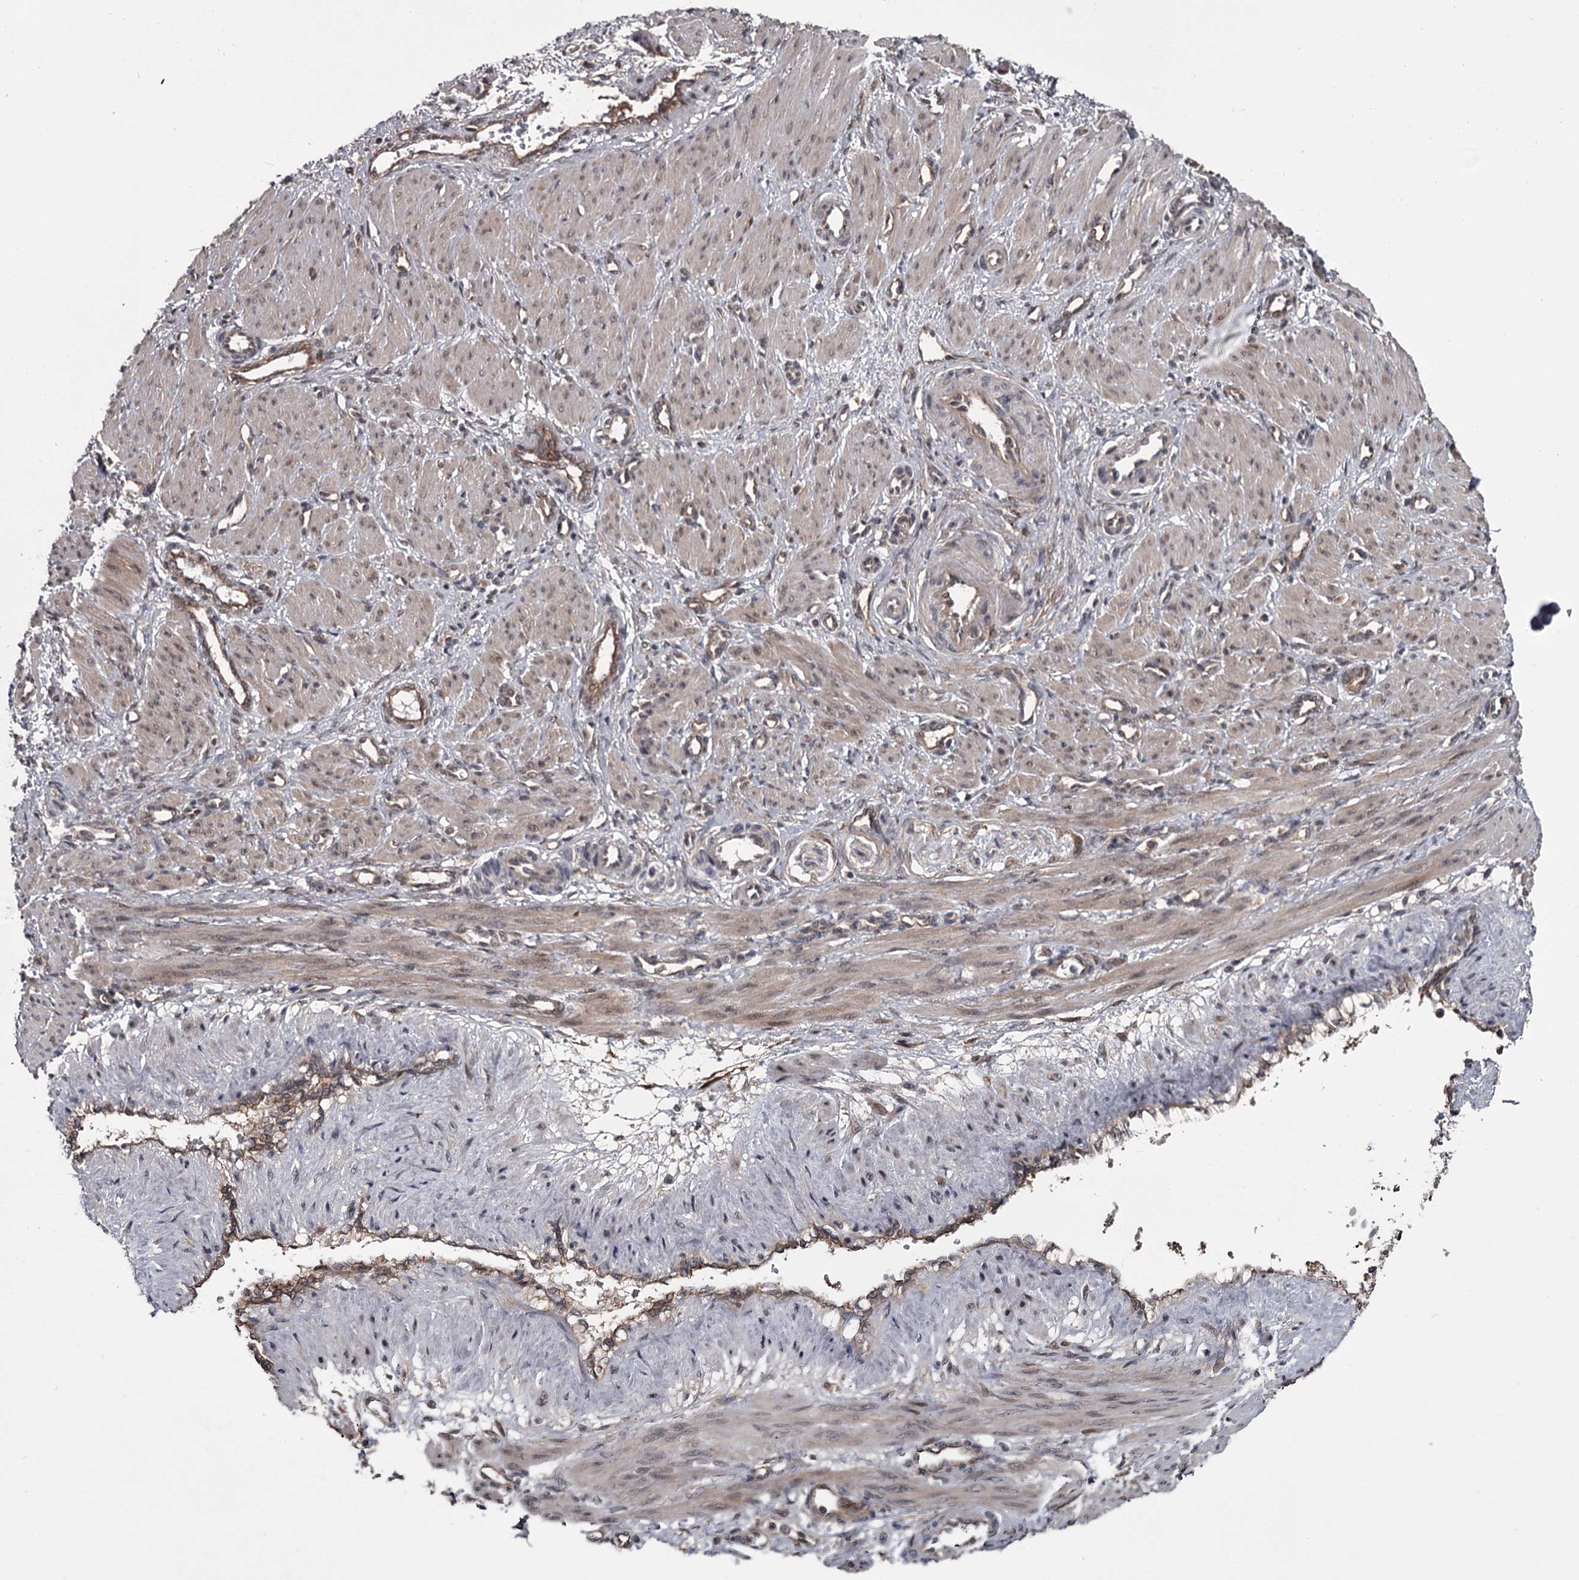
{"staining": {"intensity": "weak", "quantity": "<25%", "location": "cytoplasmic/membranous,nuclear"}, "tissue": "smooth muscle", "cell_type": "Smooth muscle cells", "image_type": "normal", "snomed": [{"axis": "morphology", "description": "Normal tissue, NOS"}, {"axis": "topography", "description": "Endometrium"}], "caption": "Smooth muscle cells show no significant protein expression in normal smooth muscle. Nuclei are stained in blue.", "gene": "CDC42EP2", "patient": {"sex": "female", "age": 33}}